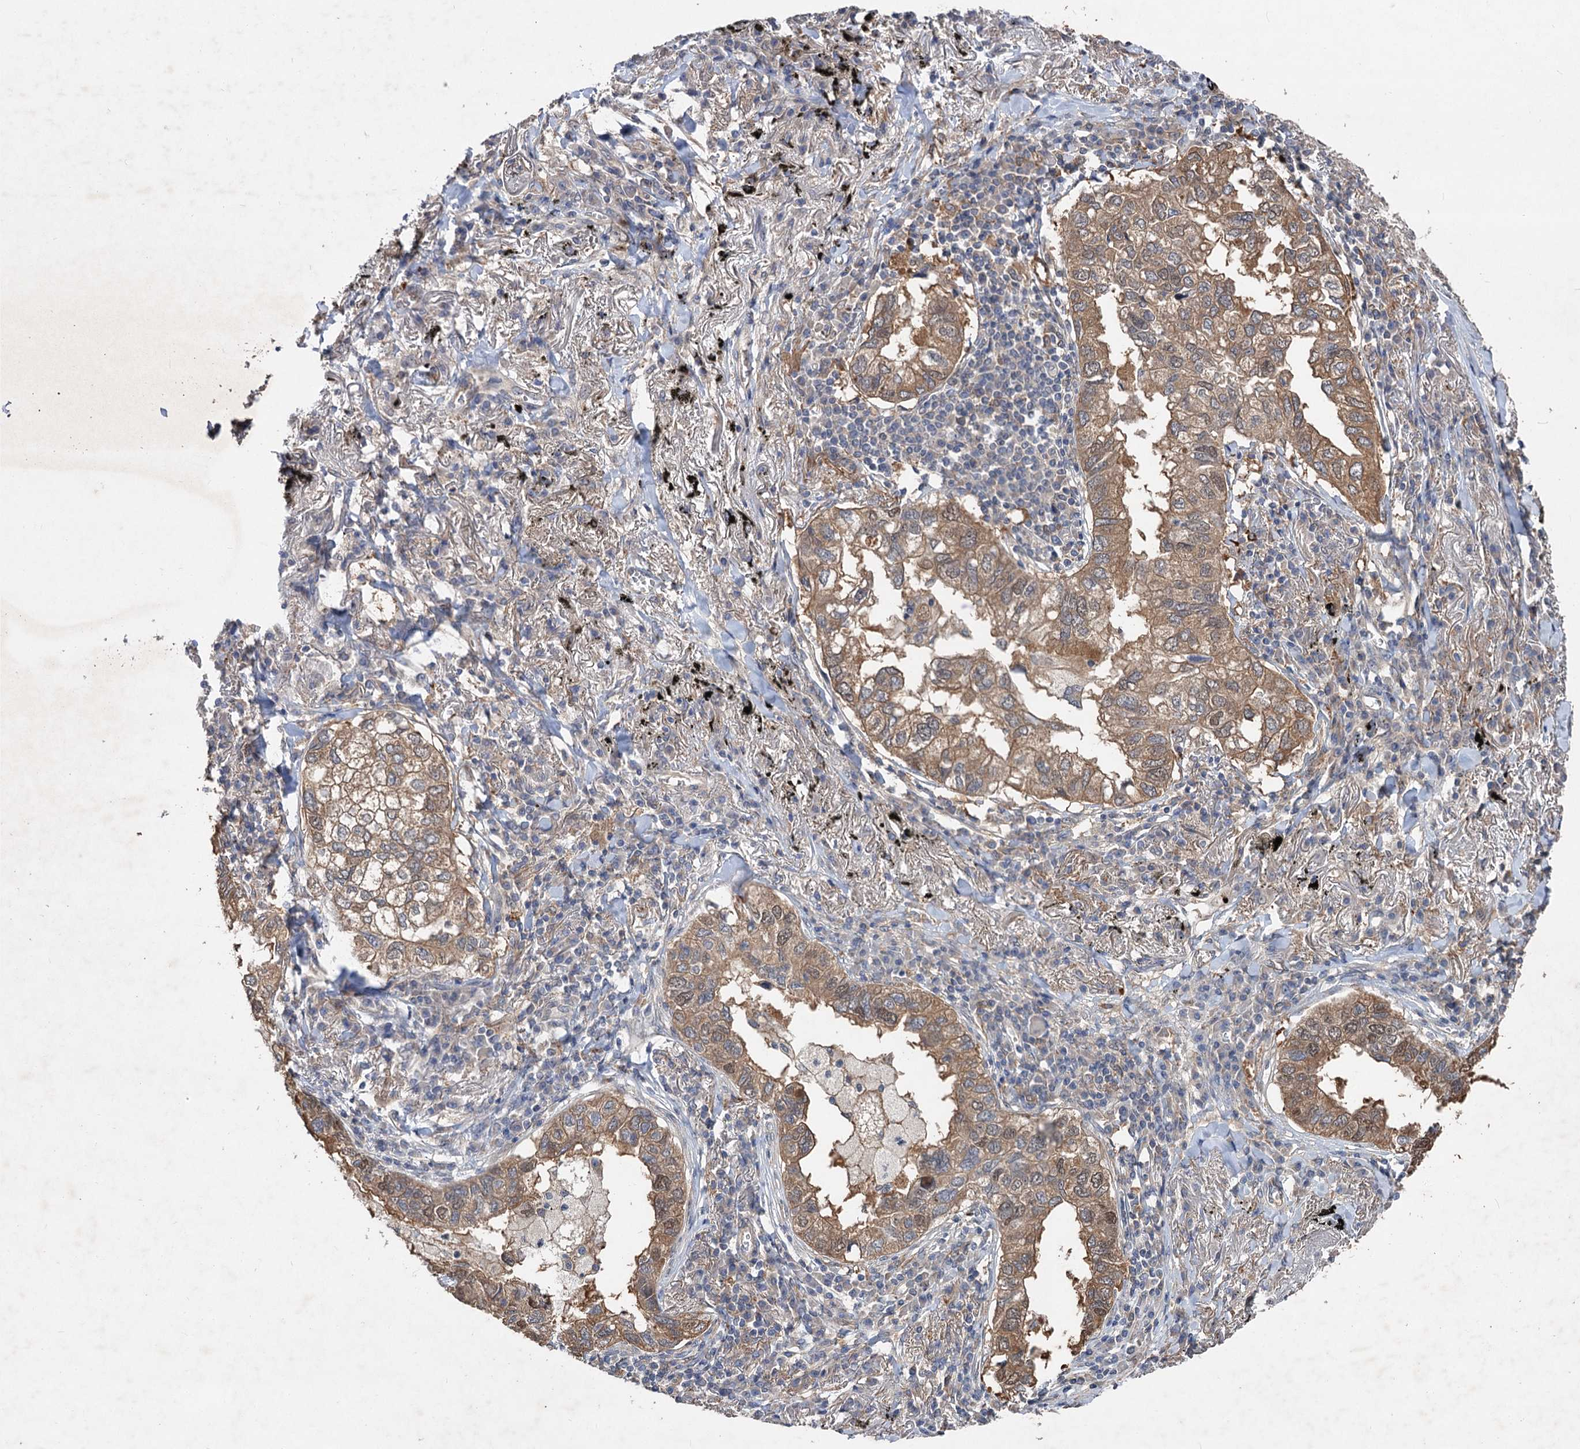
{"staining": {"intensity": "moderate", "quantity": ">75%", "location": "cytoplasmic/membranous,nuclear"}, "tissue": "lung cancer", "cell_type": "Tumor cells", "image_type": "cancer", "snomed": [{"axis": "morphology", "description": "Adenocarcinoma, NOS"}, {"axis": "topography", "description": "Lung"}], "caption": "Tumor cells exhibit moderate cytoplasmic/membranous and nuclear staining in about >75% of cells in adenocarcinoma (lung).", "gene": "NUDCD2", "patient": {"sex": "male", "age": 65}}